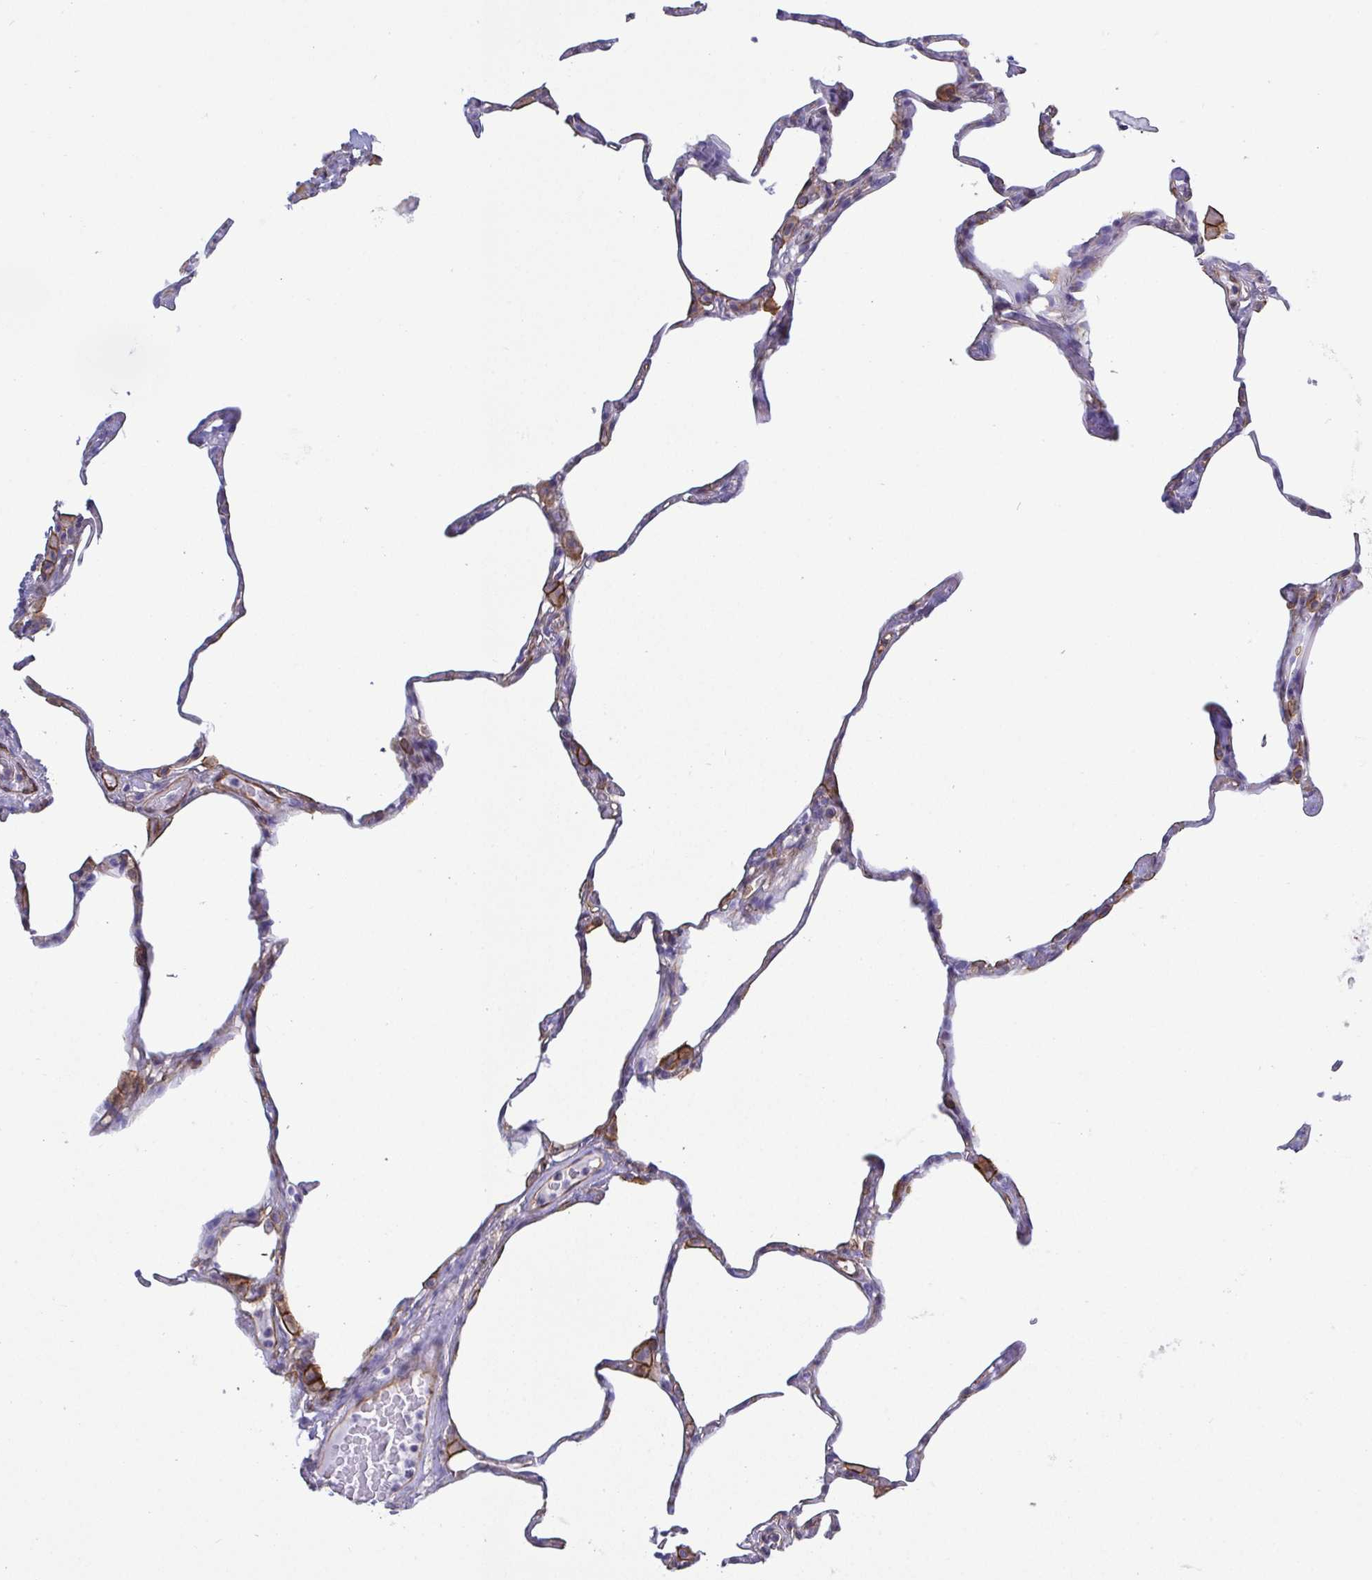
{"staining": {"intensity": "weak", "quantity": "<25%", "location": "cytoplasmic/membranous"}, "tissue": "lung", "cell_type": "Alveolar cells", "image_type": "normal", "snomed": [{"axis": "morphology", "description": "Normal tissue, NOS"}, {"axis": "topography", "description": "Lung"}], "caption": "The histopathology image reveals no staining of alveolar cells in benign lung.", "gene": "LIMA1", "patient": {"sex": "male", "age": 65}}